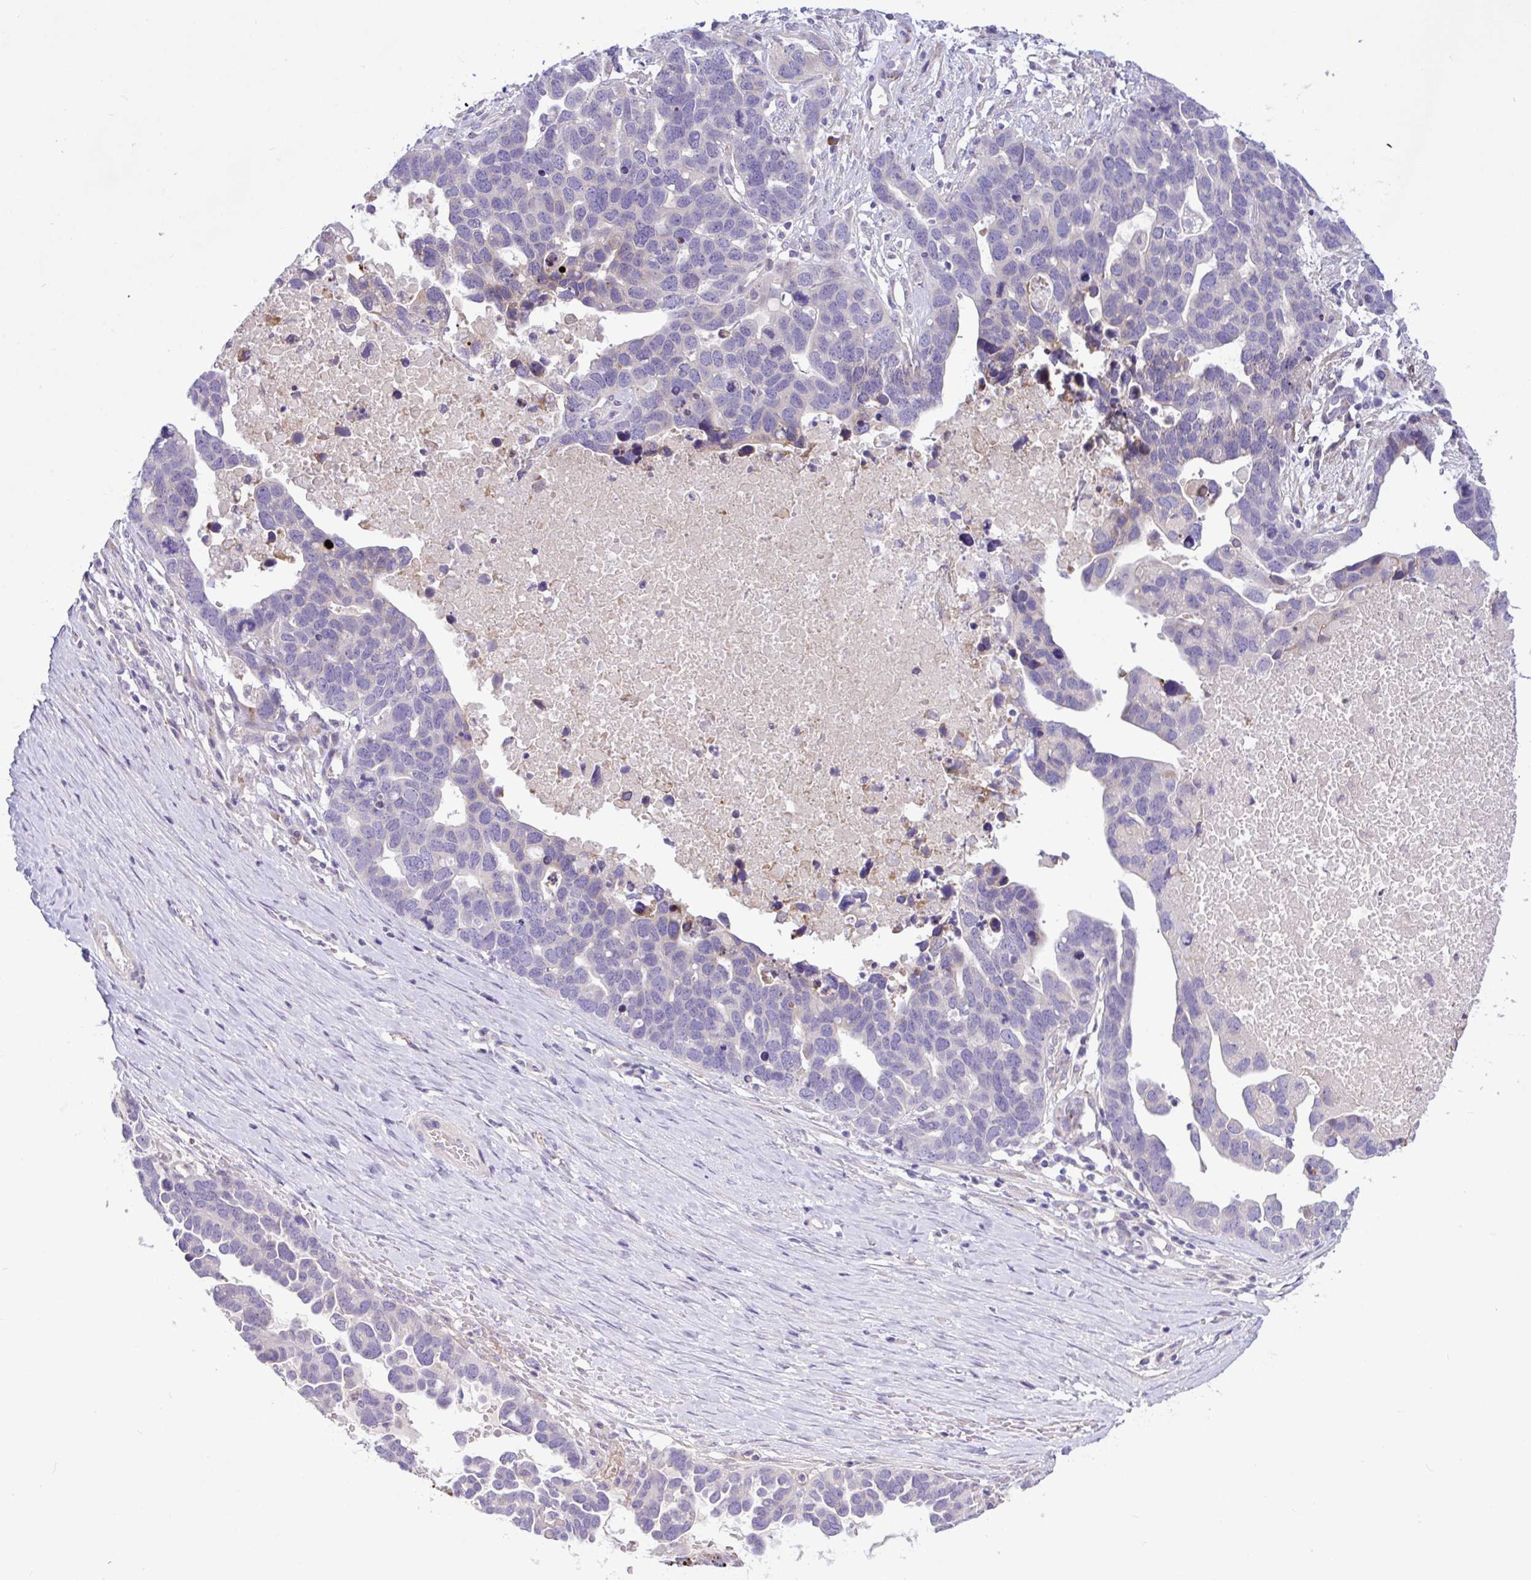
{"staining": {"intensity": "negative", "quantity": "none", "location": "none"}, "tissue": "ovarian cancer", "cell_type": "Tumor cells", "image_type": "cancer", "snomed": [{"axis": "morphology", "description": "Cystadenocarcinoma, serous, NOS"}, {"axis": "topography", "description": "Ovary"}], "caption": "DAB (3,3'-diaminobenzidine) immunohistochemical staining of ovarian cancer (serous cystadenocarcinoma) demonstrates no significant expression in tumor cells.", "gene": "FAM86B1", "patient": {"sex": "female", "age": 54}}